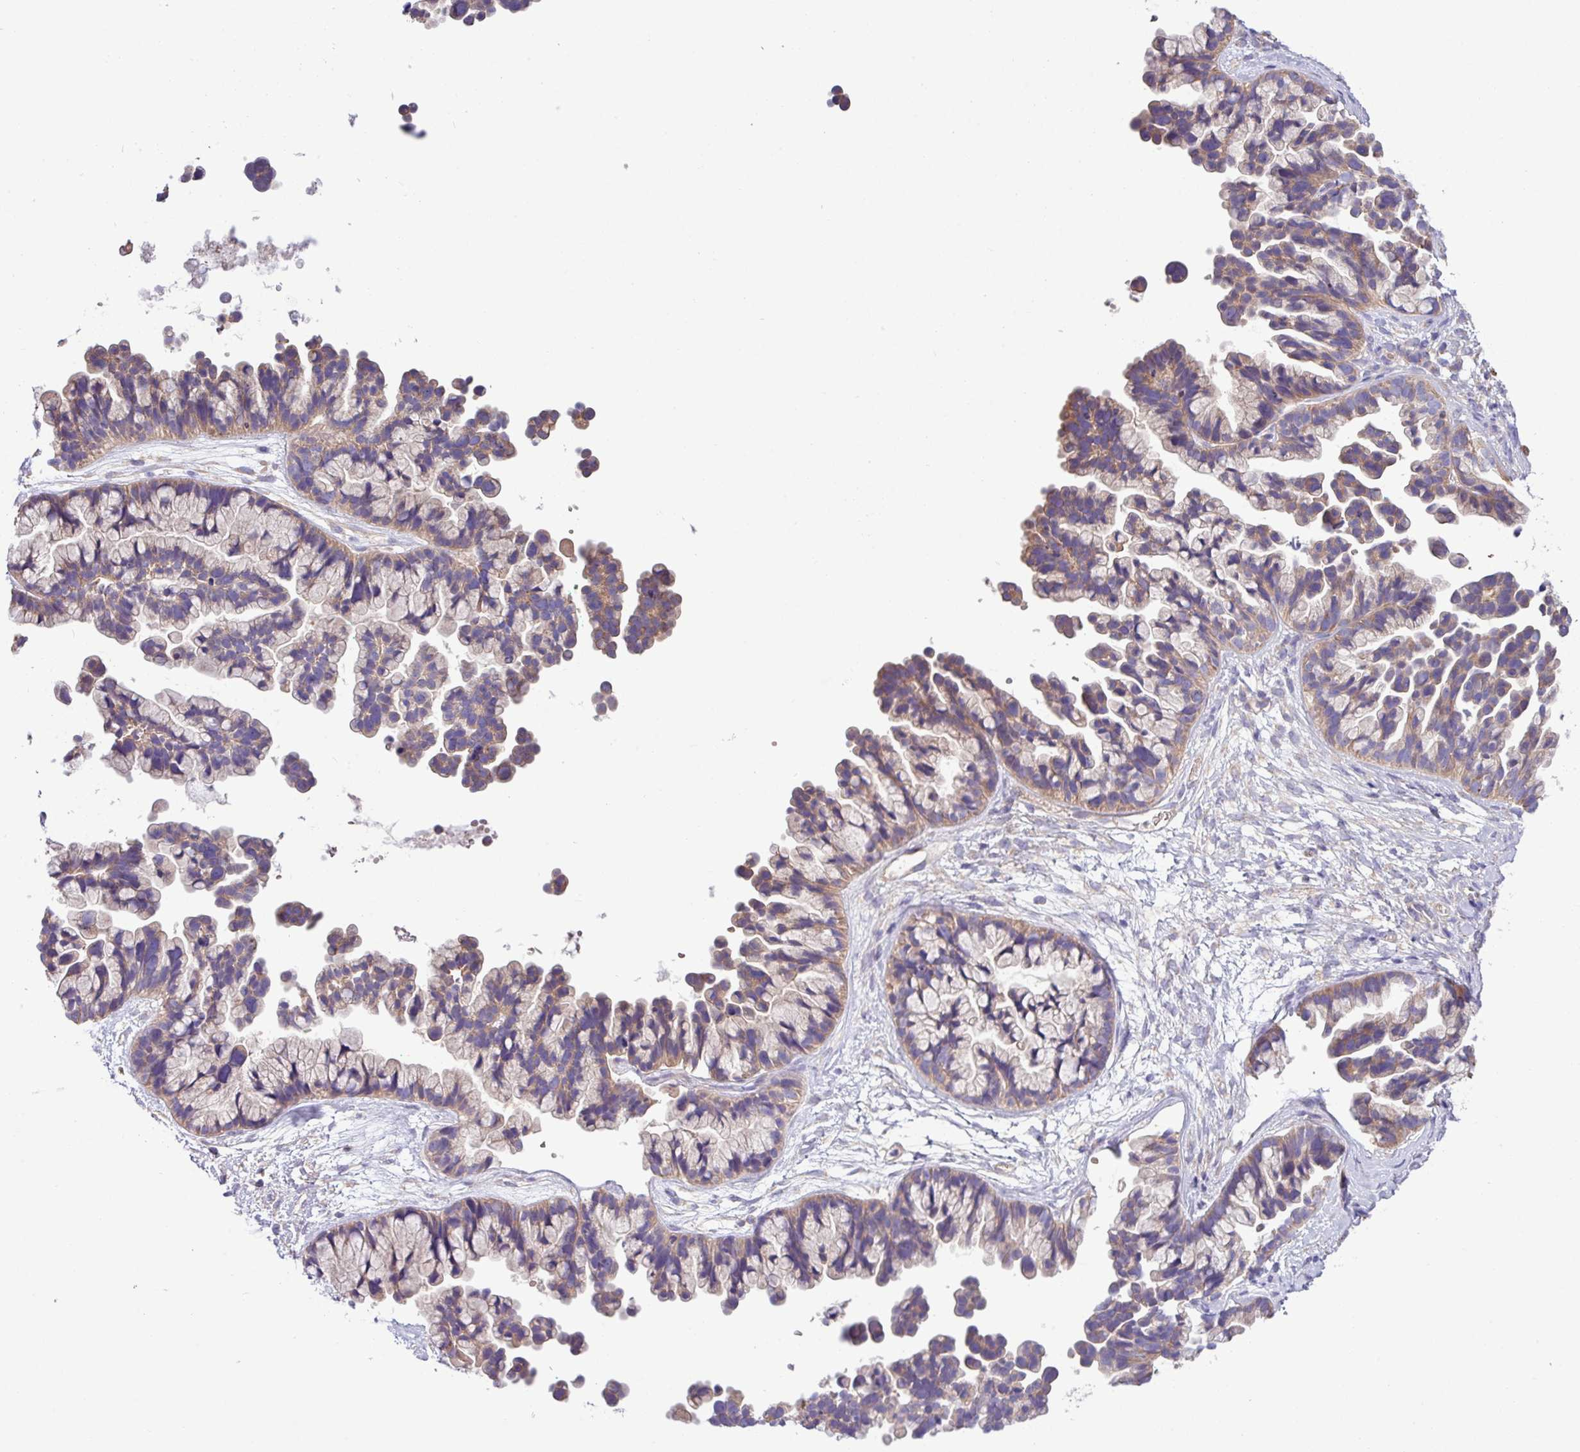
{"staining": {"intensity": "weak", "quantity": ">75%", "location": "cytoplasmic/membranous"}, "tissue": "ovarian cancer", "cell_type": "Tumor cells", "image_type": "cancer", "snomed": [{"axis": "morphology", "description": "Cystadenocarcinoma, serous, NOS"}, {"axis": "topography", "description": "Ovary"}], "caption": "A low amount of weak cytoplasmic/membranous staining is present in about >75% of tumor cells in ovarian cancer tissue. The staining was performed using DAB (3,3'-diaminobenzidine), with brown indicating positive protein expression. Nuclei are stained blue with hematoxylin.", "gene": "PPM1J", "patient": {"sex": "female", "age": 56}}